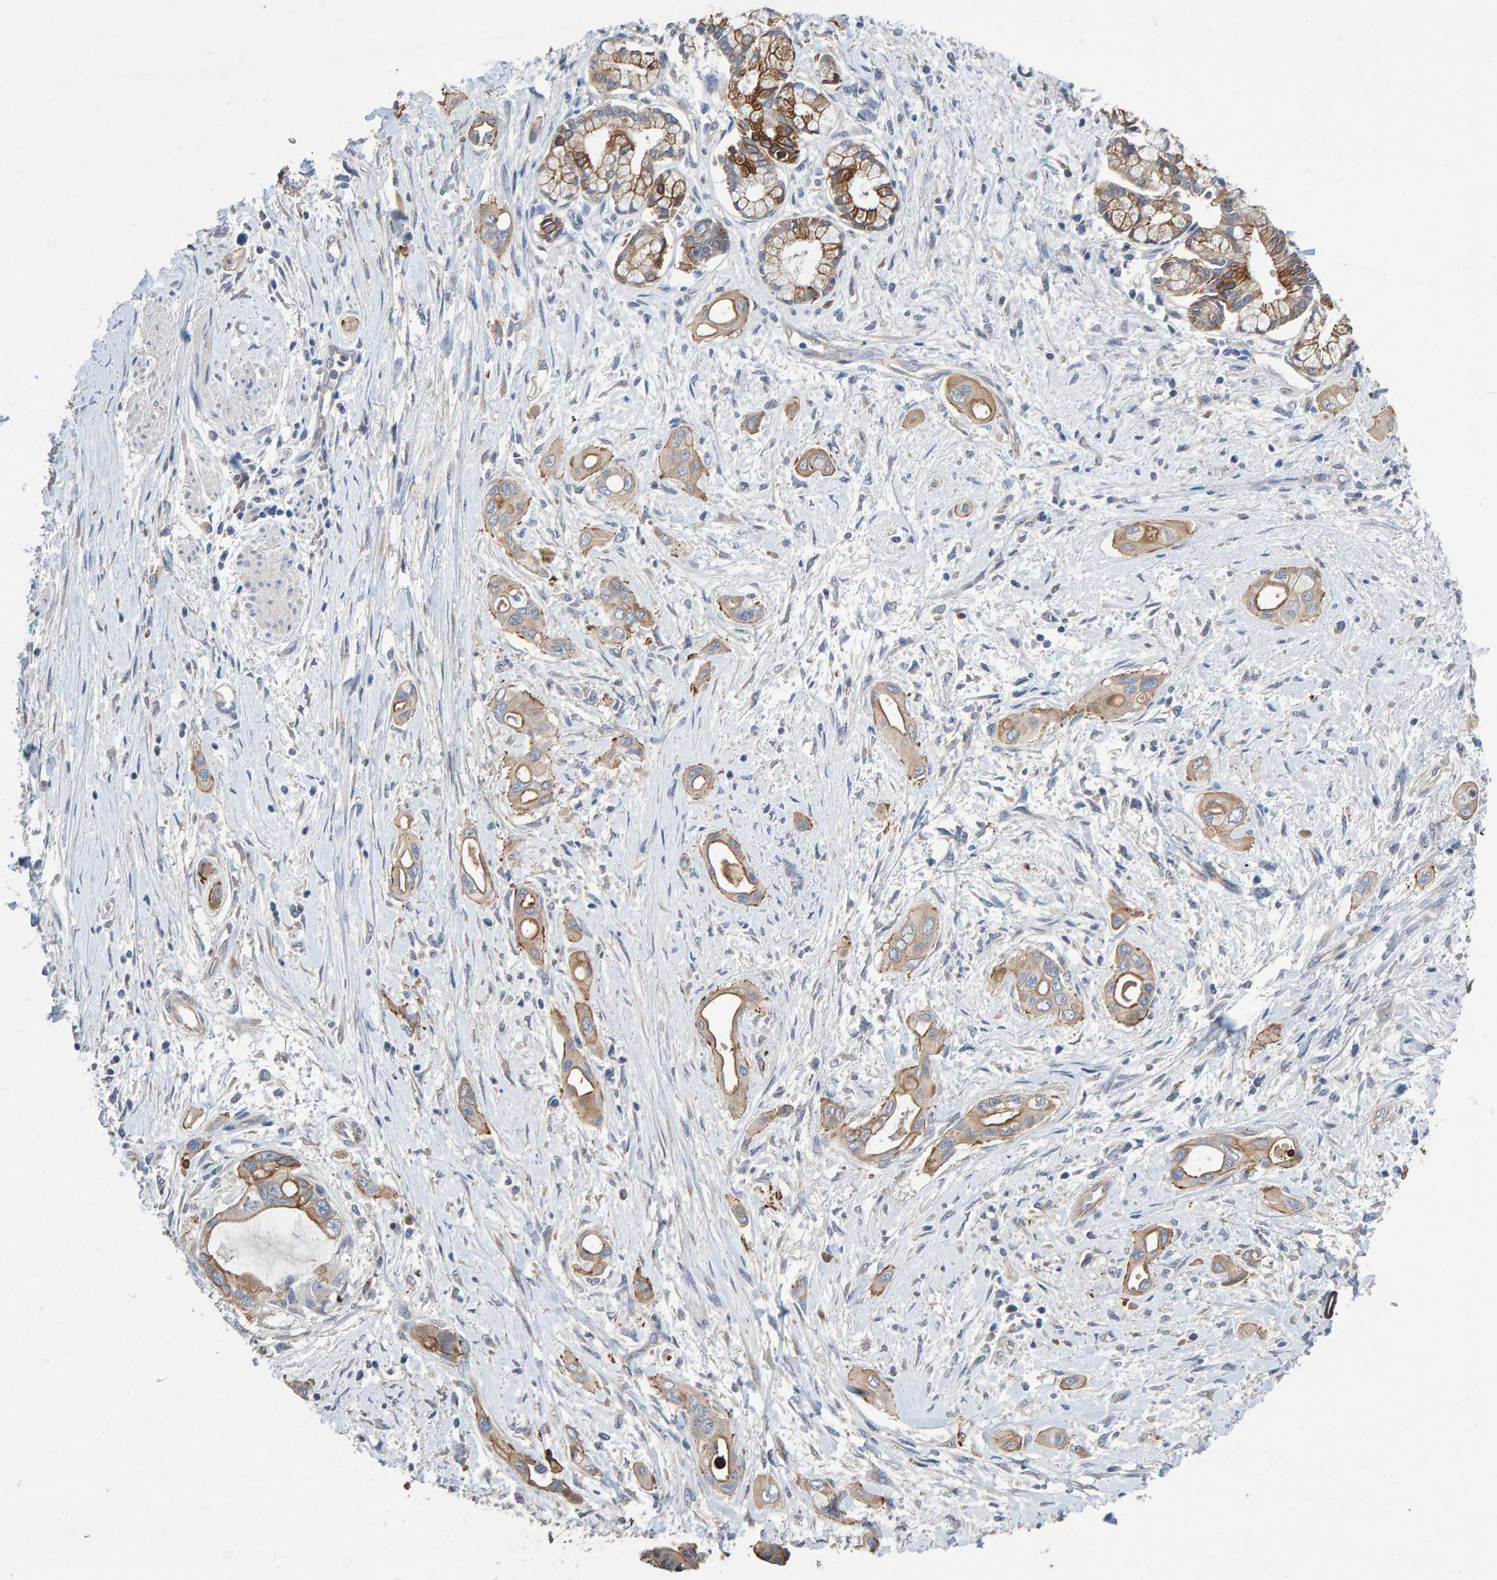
{"staining": {"intensity": "moderate", "quantity": "25%-75%", "location": "cytoplasmic/membranous"}, "tissue": "pancreatic cancer", "cell_type": "Tumor cells", "image_type": "cancer", "snomed": [{"axis": "morphology", "description": "Adenocarcinoma, NOS"}, {"axis": "topography", "description": "Pancreas"}], "caption": "Adenocarcinoma (pancreatic) stained for a protein (brown) shows moderate cytoplasmic/membranous positive staining in about 25%-75% of tumor cells.", "gene": "EFR3A", "patient": {"sex": "male", "age": 59}}